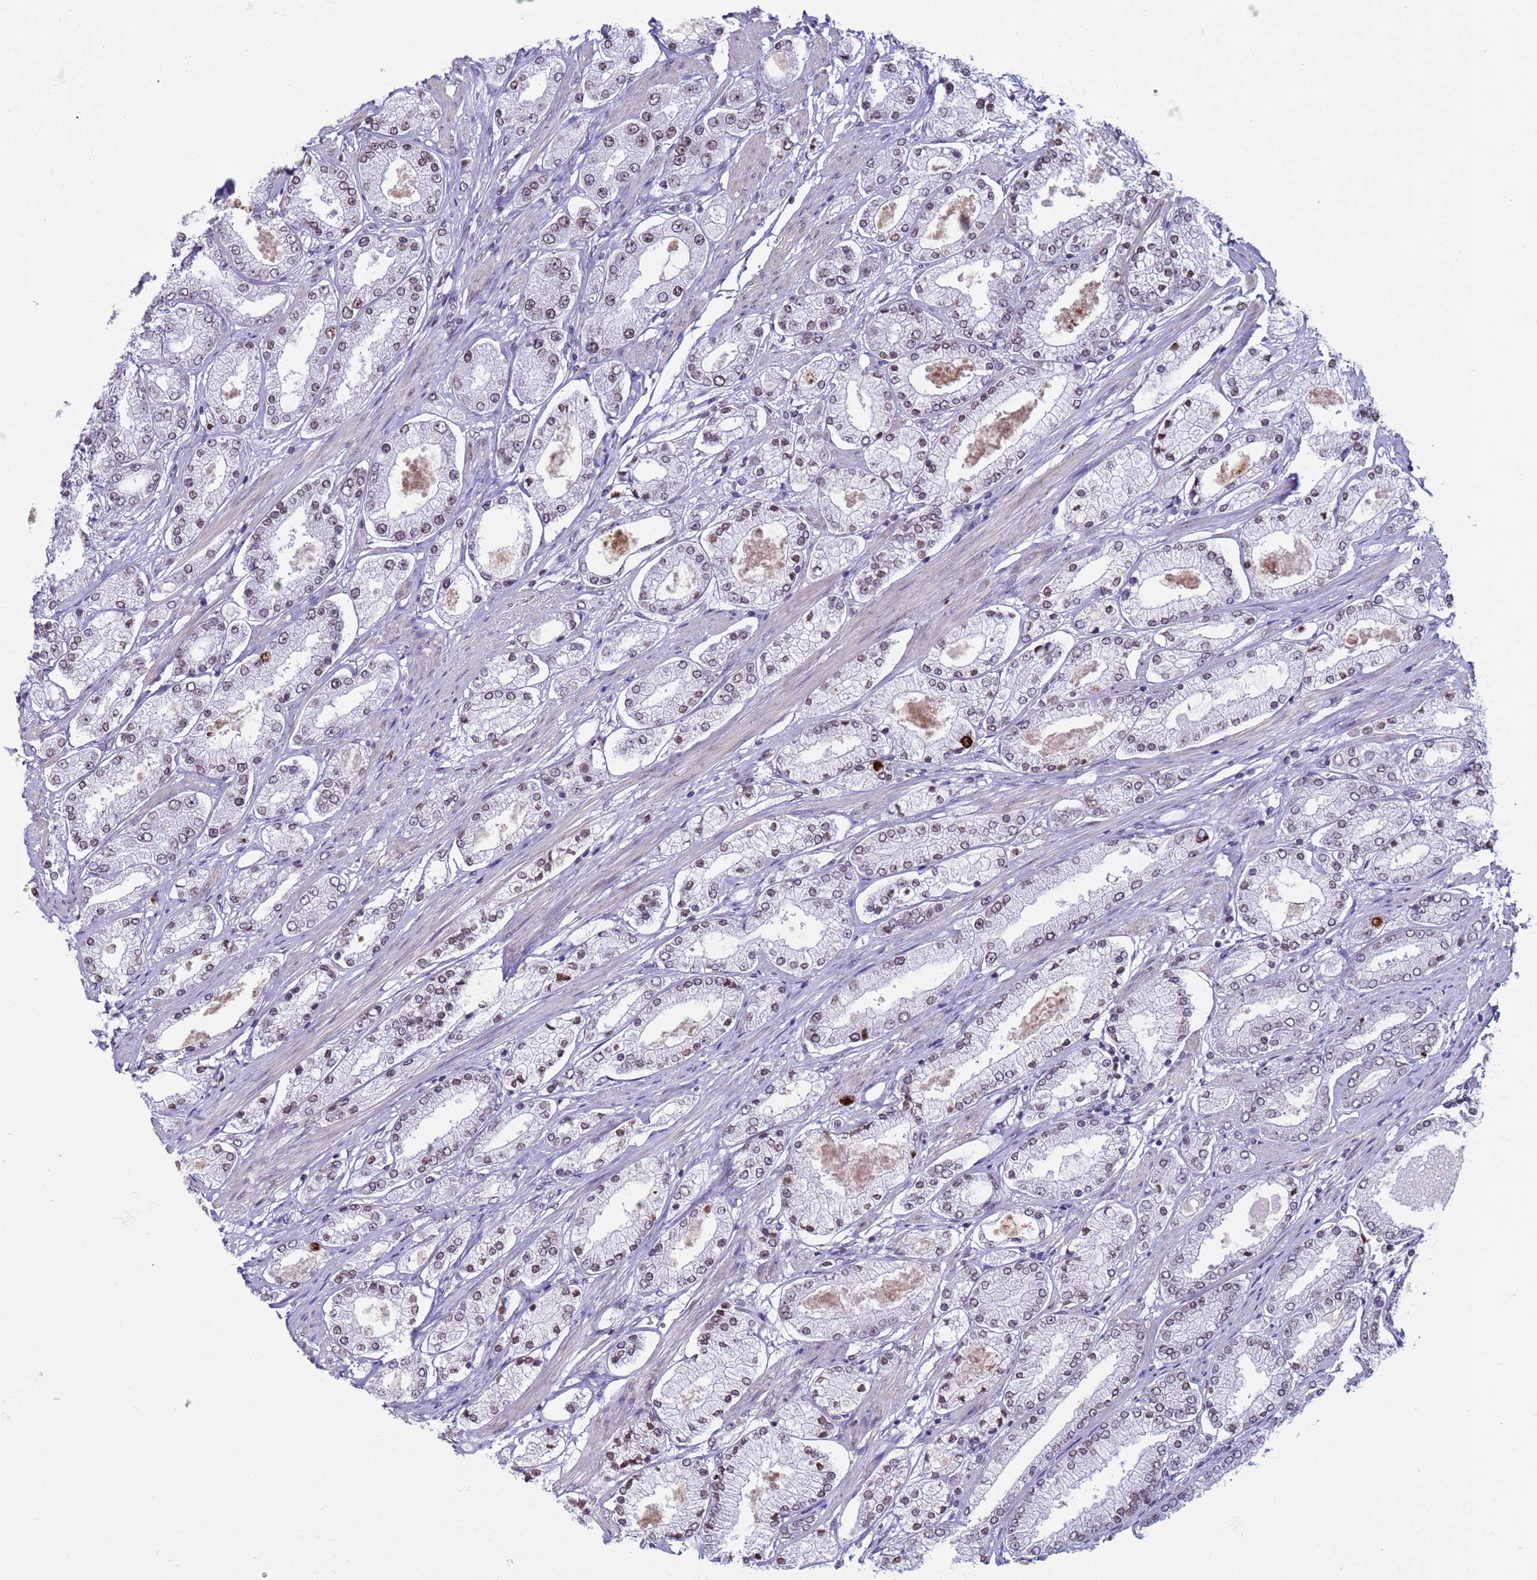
{"staining": {"intensity": "moderate", "quantity": "25%-75%", "location": "nuclear"}, "tissue": "prostate cancer", "cell_type": "Tumor cells", "image_type": "cancer", "snomed": [{"axis": "morphology", "description": "Adenocarcinoma, High grade"}, {"axis": "topography", "description": "Prostate"}], "caption": "Tumor cells show medium levels of moderate nuclear positivity in approximately 25%-75% of cells in prostate high-grade adenocarcinoma.", "gene": "H4C8", "patient": {"sex": "male", "age": 69}}